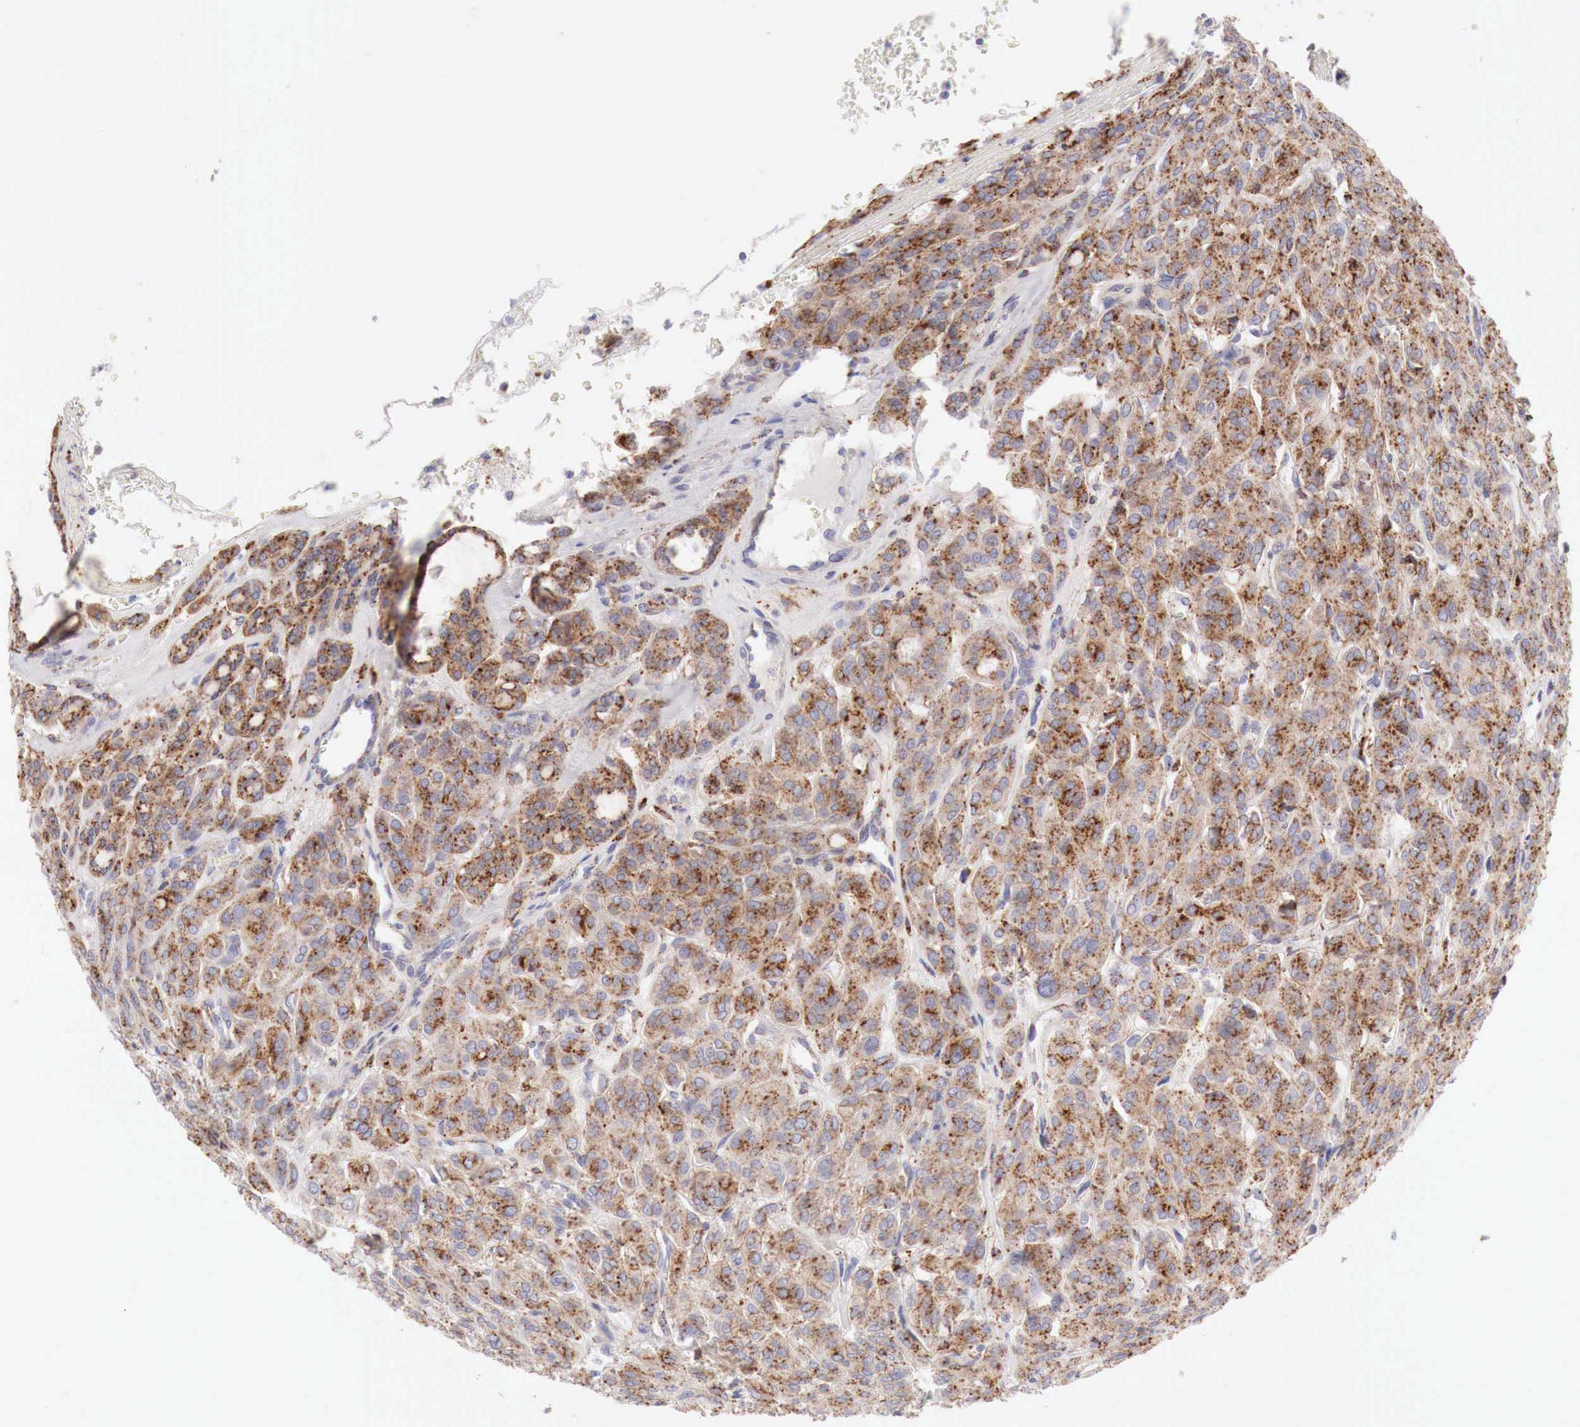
{"staining": {"intensity": "strong", "quantity": ">75%", "location": "cytoplasmic/membranous"}, "tissue": "thyroid cancer", "cell_type": "Tumor cells", "image_type": "cancer", "snomed": [{"axis": "morphology", "description": "Follicular adenoma carcinoma, NOS"}, {"axis": "topography", "description": "Thyroid gland"}], "caption": "Thyroid cancer tissue displays strong cytoplasmic/membranous positivity in about >75% of tumor cells", "gene": "GLA", "patient": {"sex": "female", "age": 71}}